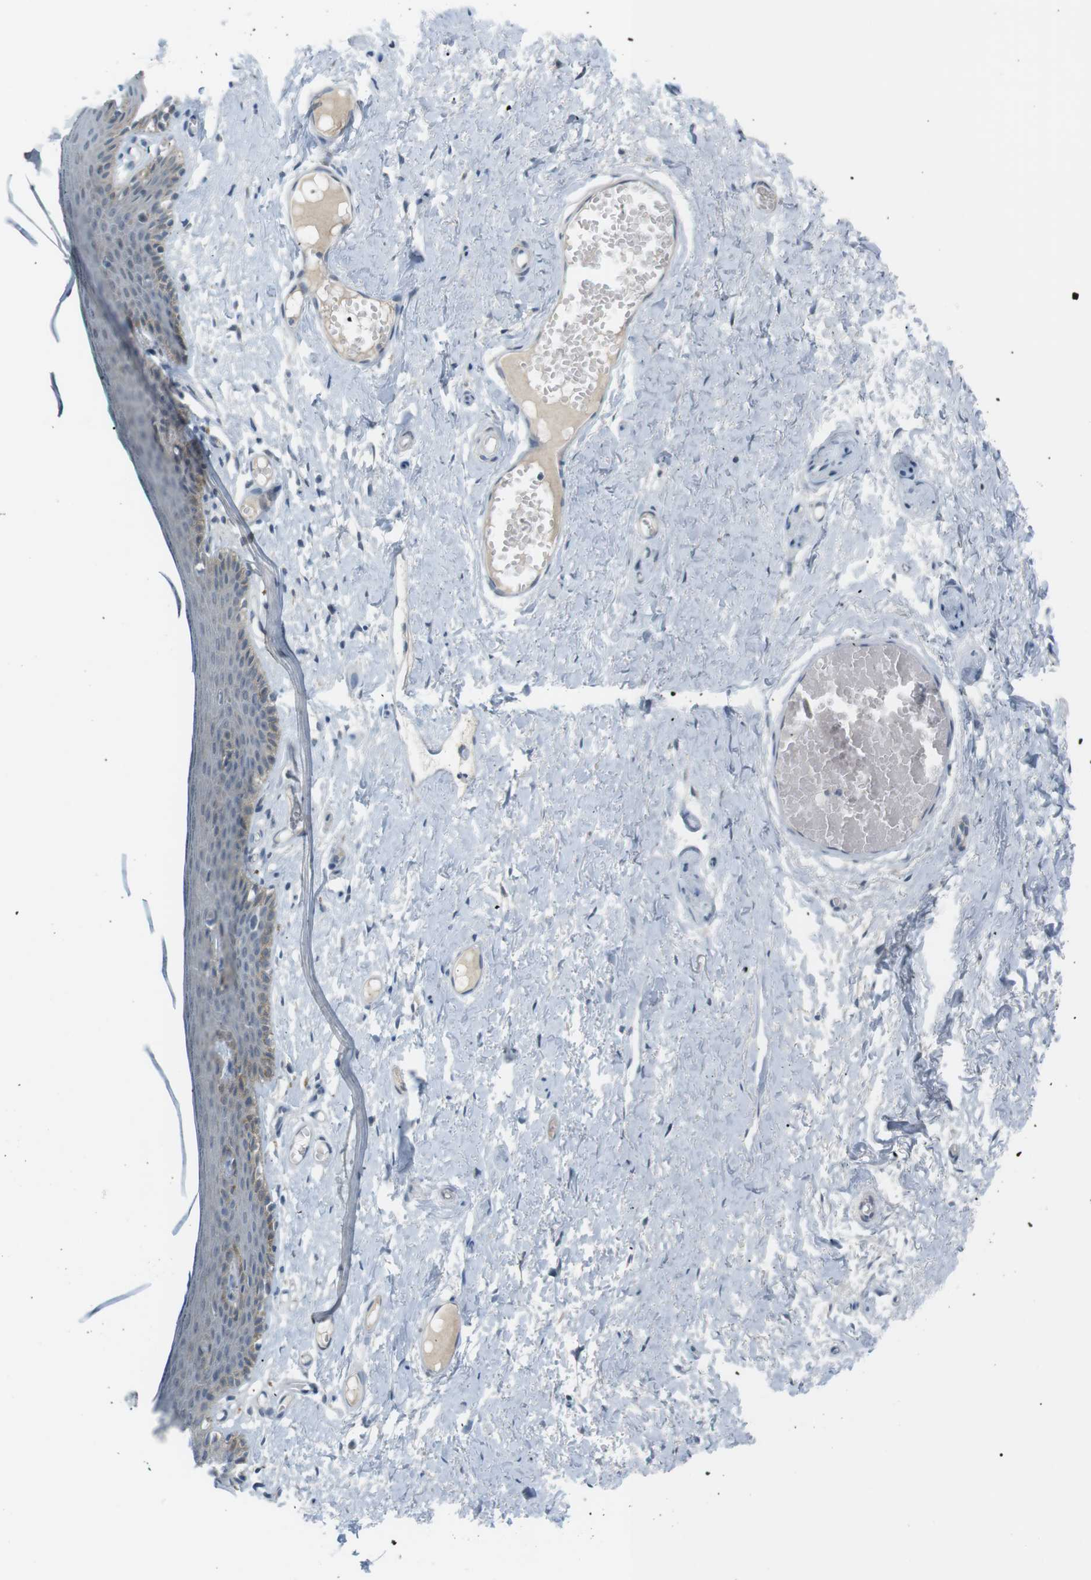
{"staining": {"intensity": "negative", "quantity": "none", "location": "none"}, "tissue": "skin", "cell_type": "Epidermal cells", "image_type": "normal", "snomed": [{"axis": "morphology", "description": "Normal tissue, NOS"}, {"axis": "topography", "description": "Adipose tissue"}, {"axis": "topography", "description": "Vascular tissue"}, {"axis": "topography", "description": "Anal"}, {"axis": "topography", "description": "Peripheral nerve tissue"}], "caption": "DAB (3,3'-diaminobenzidine) immunohistochemical staining of normal human skin shows no significant positivity in epidermal cells. (DAB (3,3'-diaminobenzidine) IHC with hematoxylin counter stain).", "gene": "RTN3", "patient": {"sex": "female", "age": 54}}